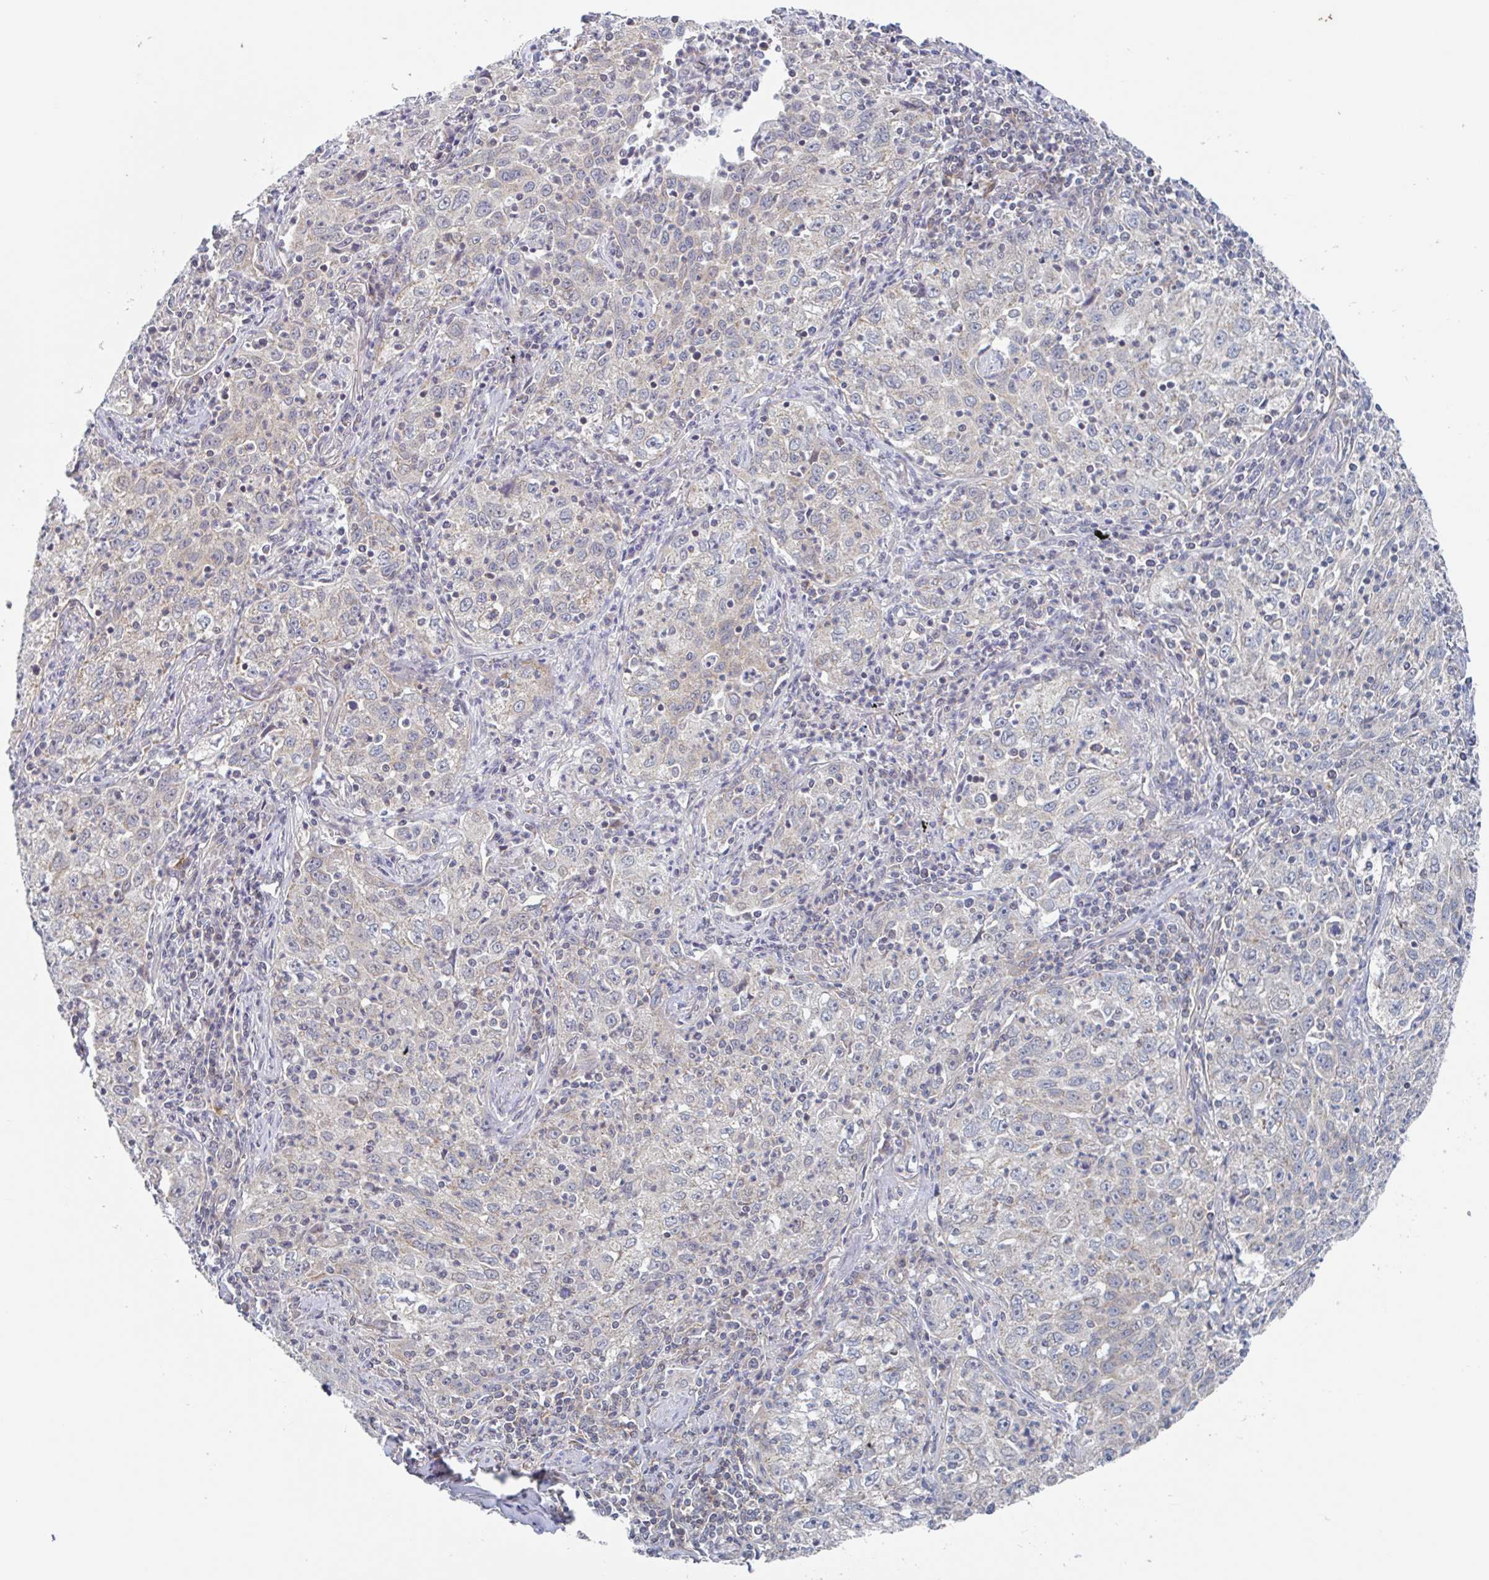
{"staining": {"intensity": "weak", "quantity": "<25%", "location": "cytoplasmic/membranous"}, "tissue": "lung cancer", "cell_type": "Tumor cells", "image_type": "cancer", "snomed": [{"axis": "morphology", "description": "Squamous cell carcinoma, NOS"}, {"axis": "topography", "description": "Lung"}], "caption": "Lung squamous cell carcinoma was stained to show a protein in brown. There is no significant staining in tumor cells.", "gene": "SURF1", "patient": {"sex": "male", "age": 71}}